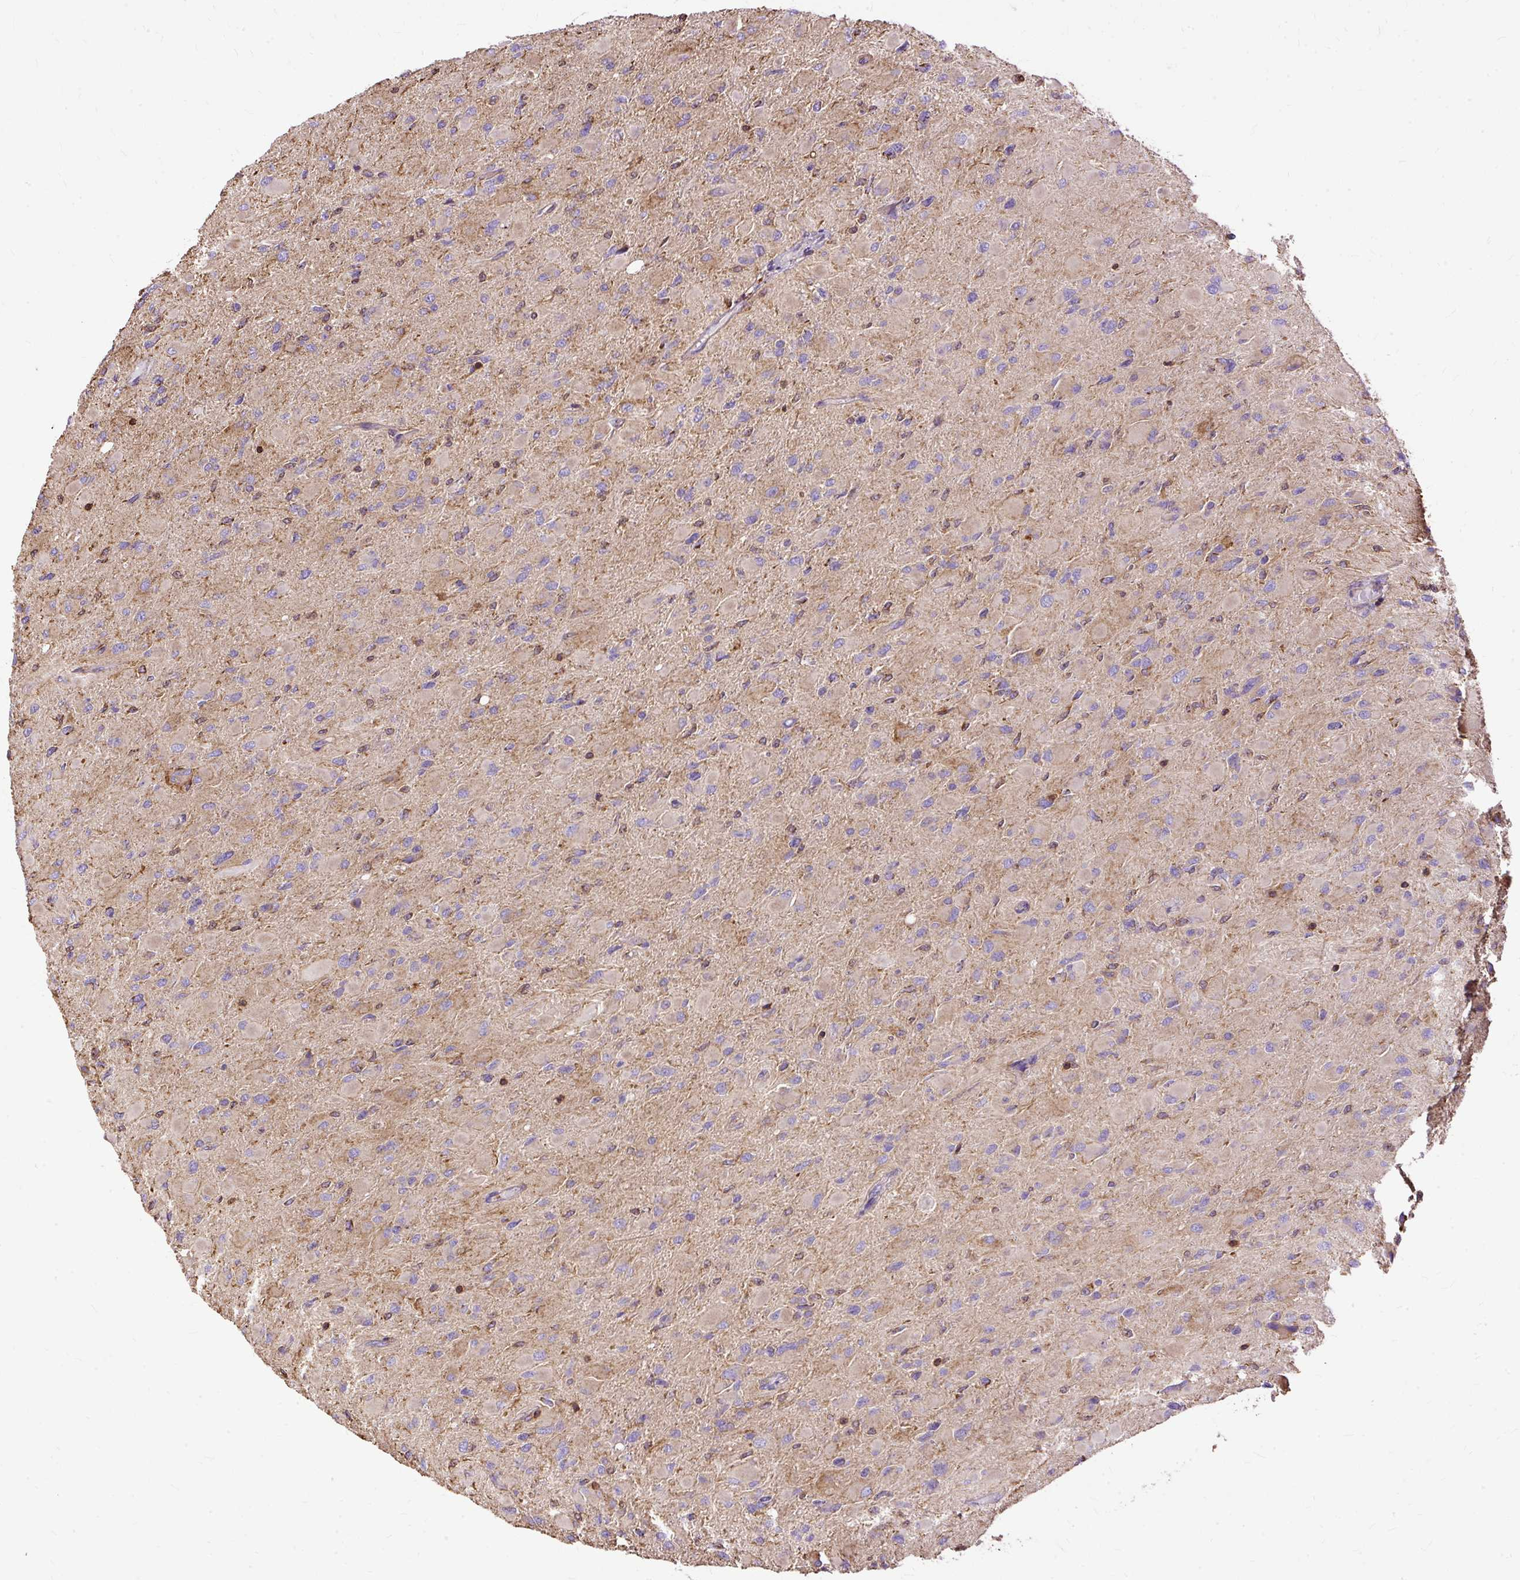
{"staining": {"intensity": "negative", "quantity": "none", "location": "none"}, "tissue": "glioma", "cell_type": "Tumor cells", "image_type": "cancer", "snomed": [{"axis": "morphology", "description": "Glioma, malignant, High grade"}, {"axis": "topography", "description": "Cerebral cortex"}], "caption": "This photomicrograph is of glioma stained with immunohistochemistry to label a protein in brown with the nuclei are counter-stained blue. There is no positivity in tumor cells.", "gene": "KLHL11", "patient": {"sex": "female", "age": 36}}